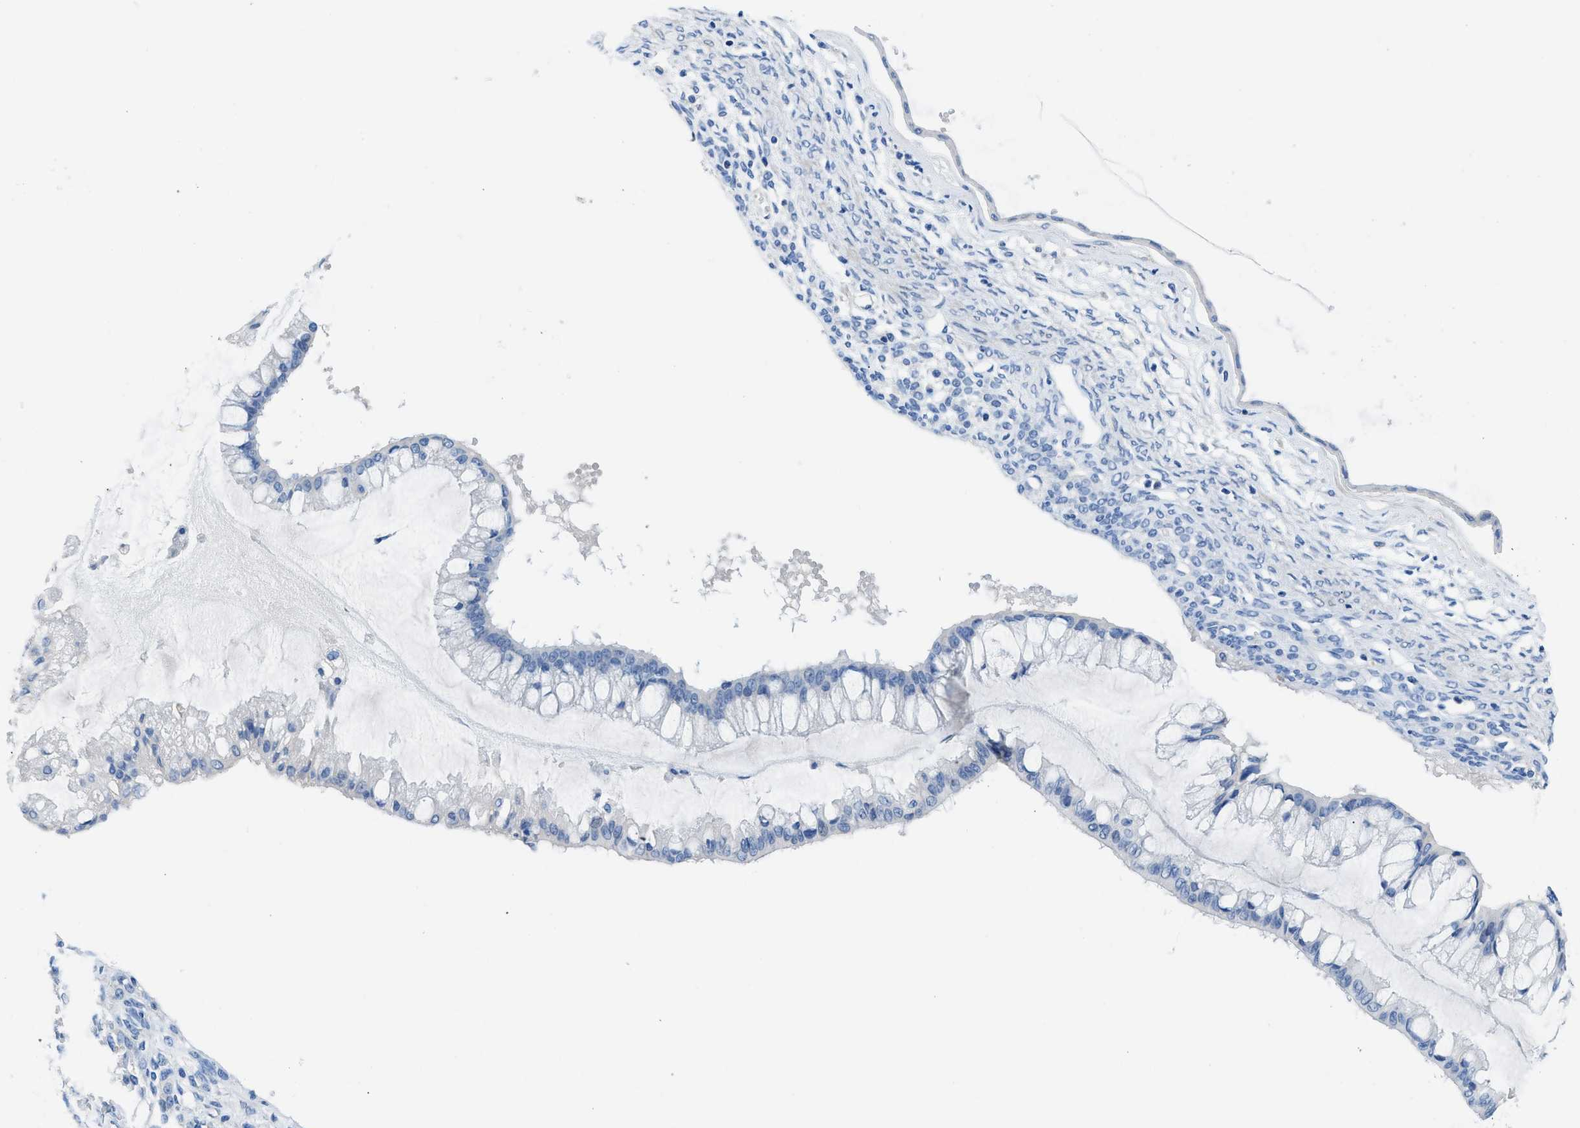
{"staining": {"intensity": "negative", "quantity": "none", "location": "none"}, "tissue": "ovarian cancer", "cell_type": "Tumor cells", "image_type": "cancer", "snomed": [{"axis": "morphology", "description": "Cystadenocarcinoma, mucinous, NOS"}, {"axis": "topography", "description": "Ovary"}], "caption": "The image reveals no significant staining in tumor cells of ovarian cancer.", "gene": "SLC10A6", "patient": {"sex": "female", "age": 73}}